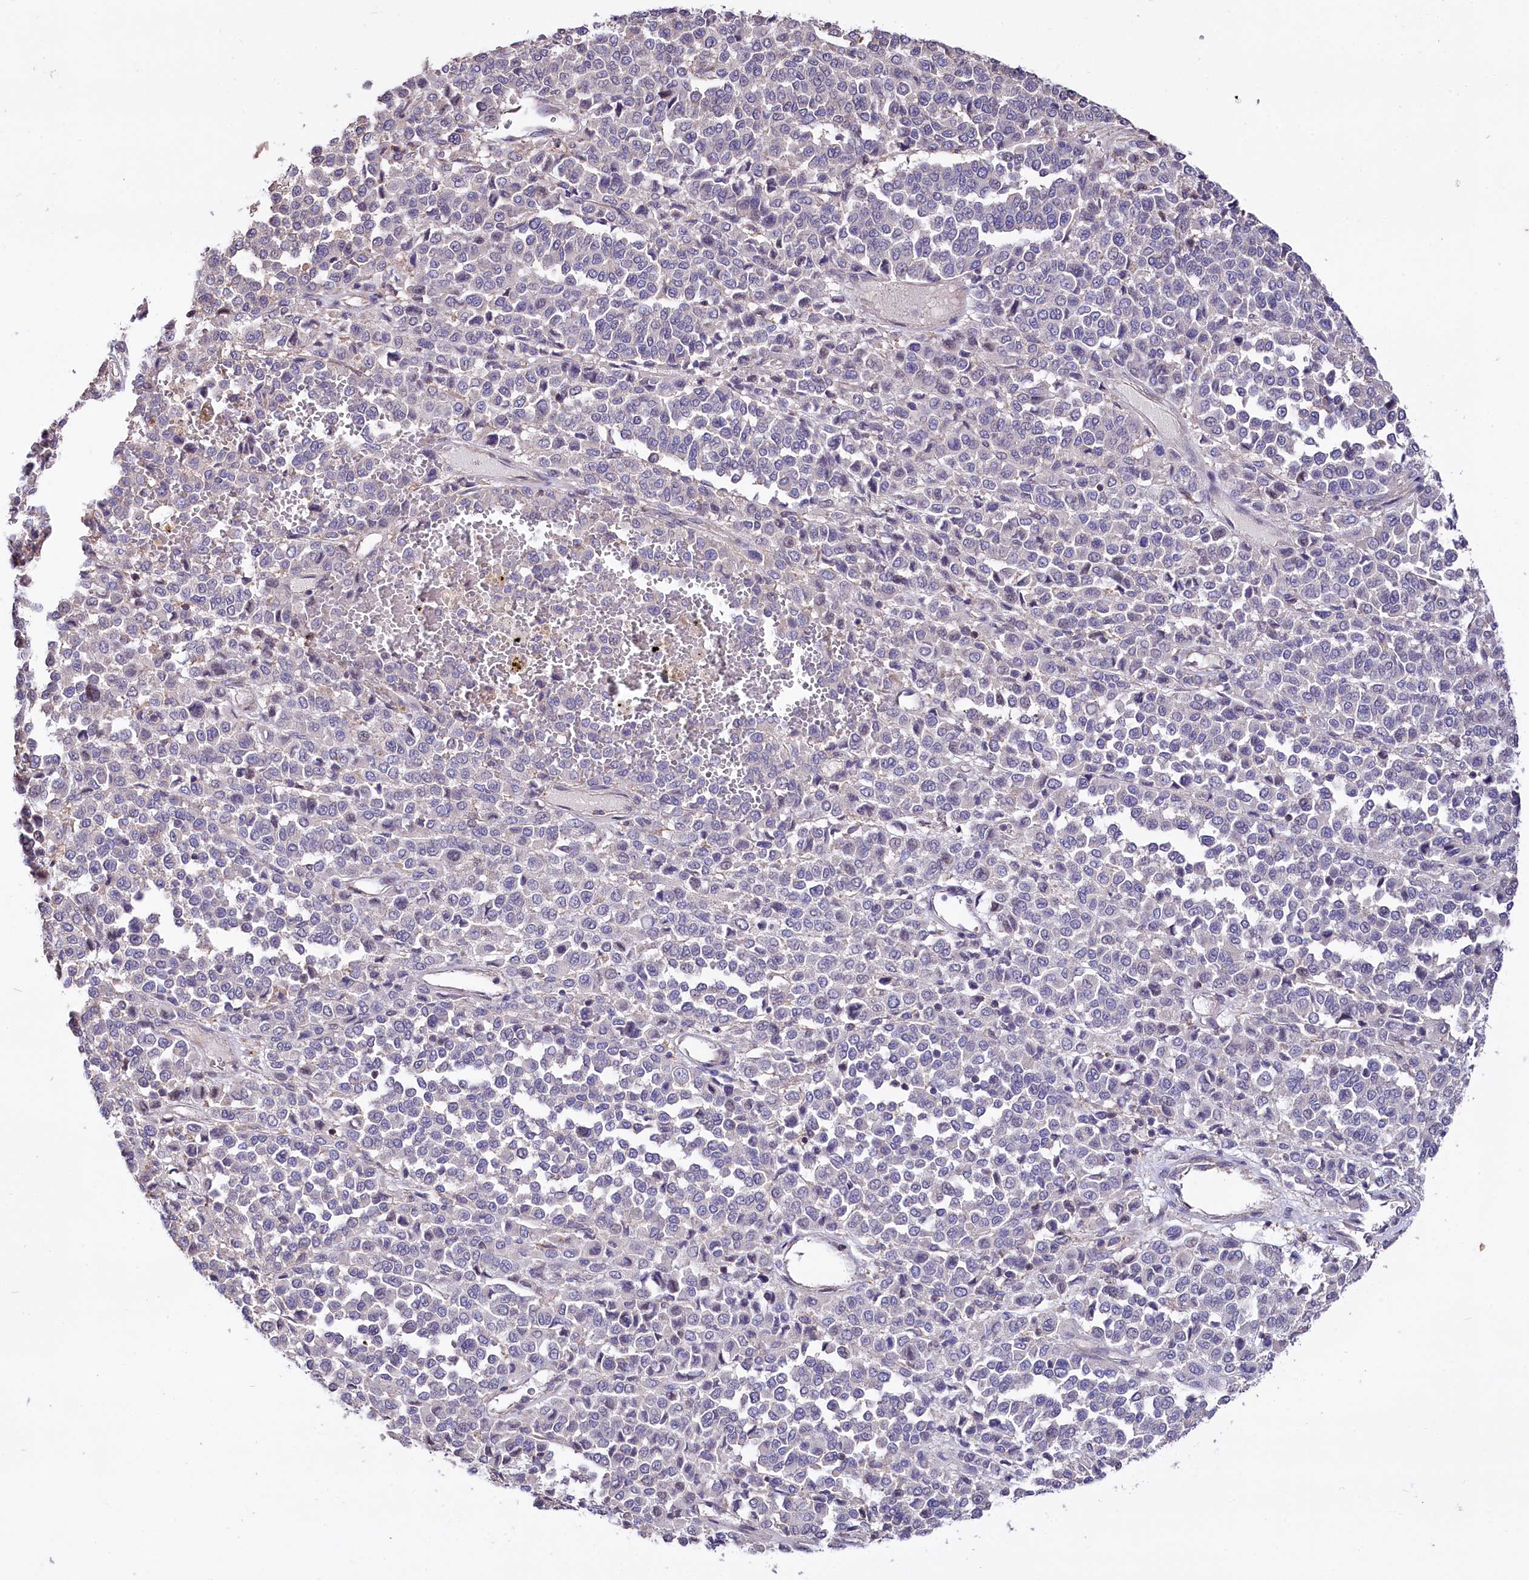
{"staining": {"intensity": "negative", "quantity": "none", "location": "none"}, "tissue": "melanoma", "cell_type": "Tumor cells", "image_type": "cancer", "snomed": [{"axis": "morphology", "description": "Malignant melanoma, Metastatic site"}, {"axis": "topography", "description": "Pancreas"}], "caption": "High magnification brightfield microscopy of melanoma stained with DAB (3,3'-diaminobenzidine) (brown) and counterstained with hematoxylin (blue): tumor cells show no significant staining. (Stains: DAB (3,3'-diaminobenzidine) immunohistochemistry with hematoxylin counter stain, Microscopy: brightfield microscopy at high magnification).", "gene": "RPUSD3", "patient": {"sex": "female", "age": 30}}